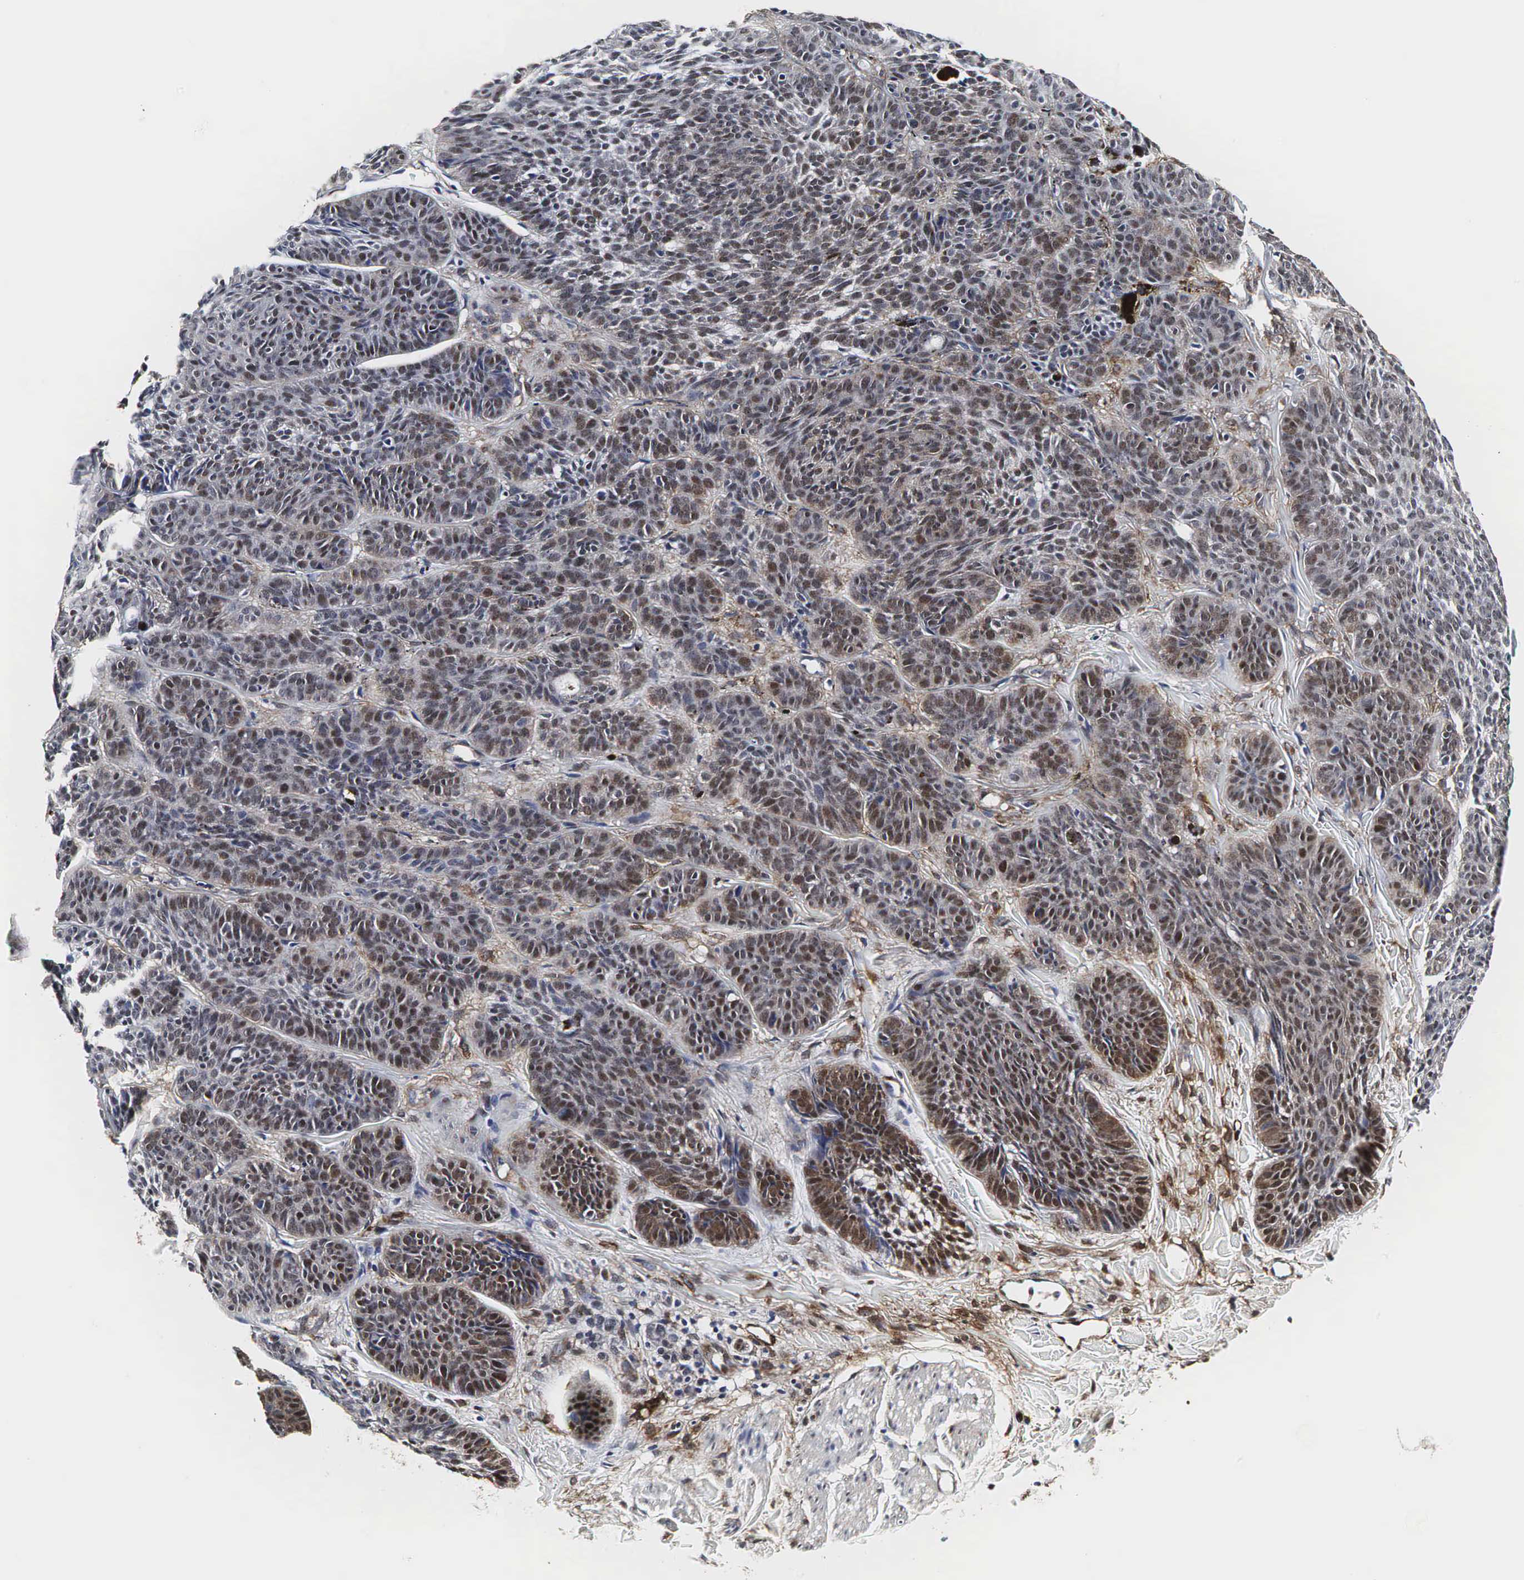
{"staining": {"intensity": "moderate", "quantity": ">75%", "location": "nuclear"}, "tissue": "skin cancer", "cell_type": "Tumor cells", "image_type": "cancer", "snomed": [{"axis": "morphology", "description": "Basal cell carcinoma"}, {"axis": "topography", "description": "Skin"}], "caption": "Human basal cell carcinoma (skin) stained for a protein (brown) shows moderate nuclear positive expression in about >75% of tumor cells.", "gene": "SPIN1", "patient": {"sex": "female", "age": 62}}